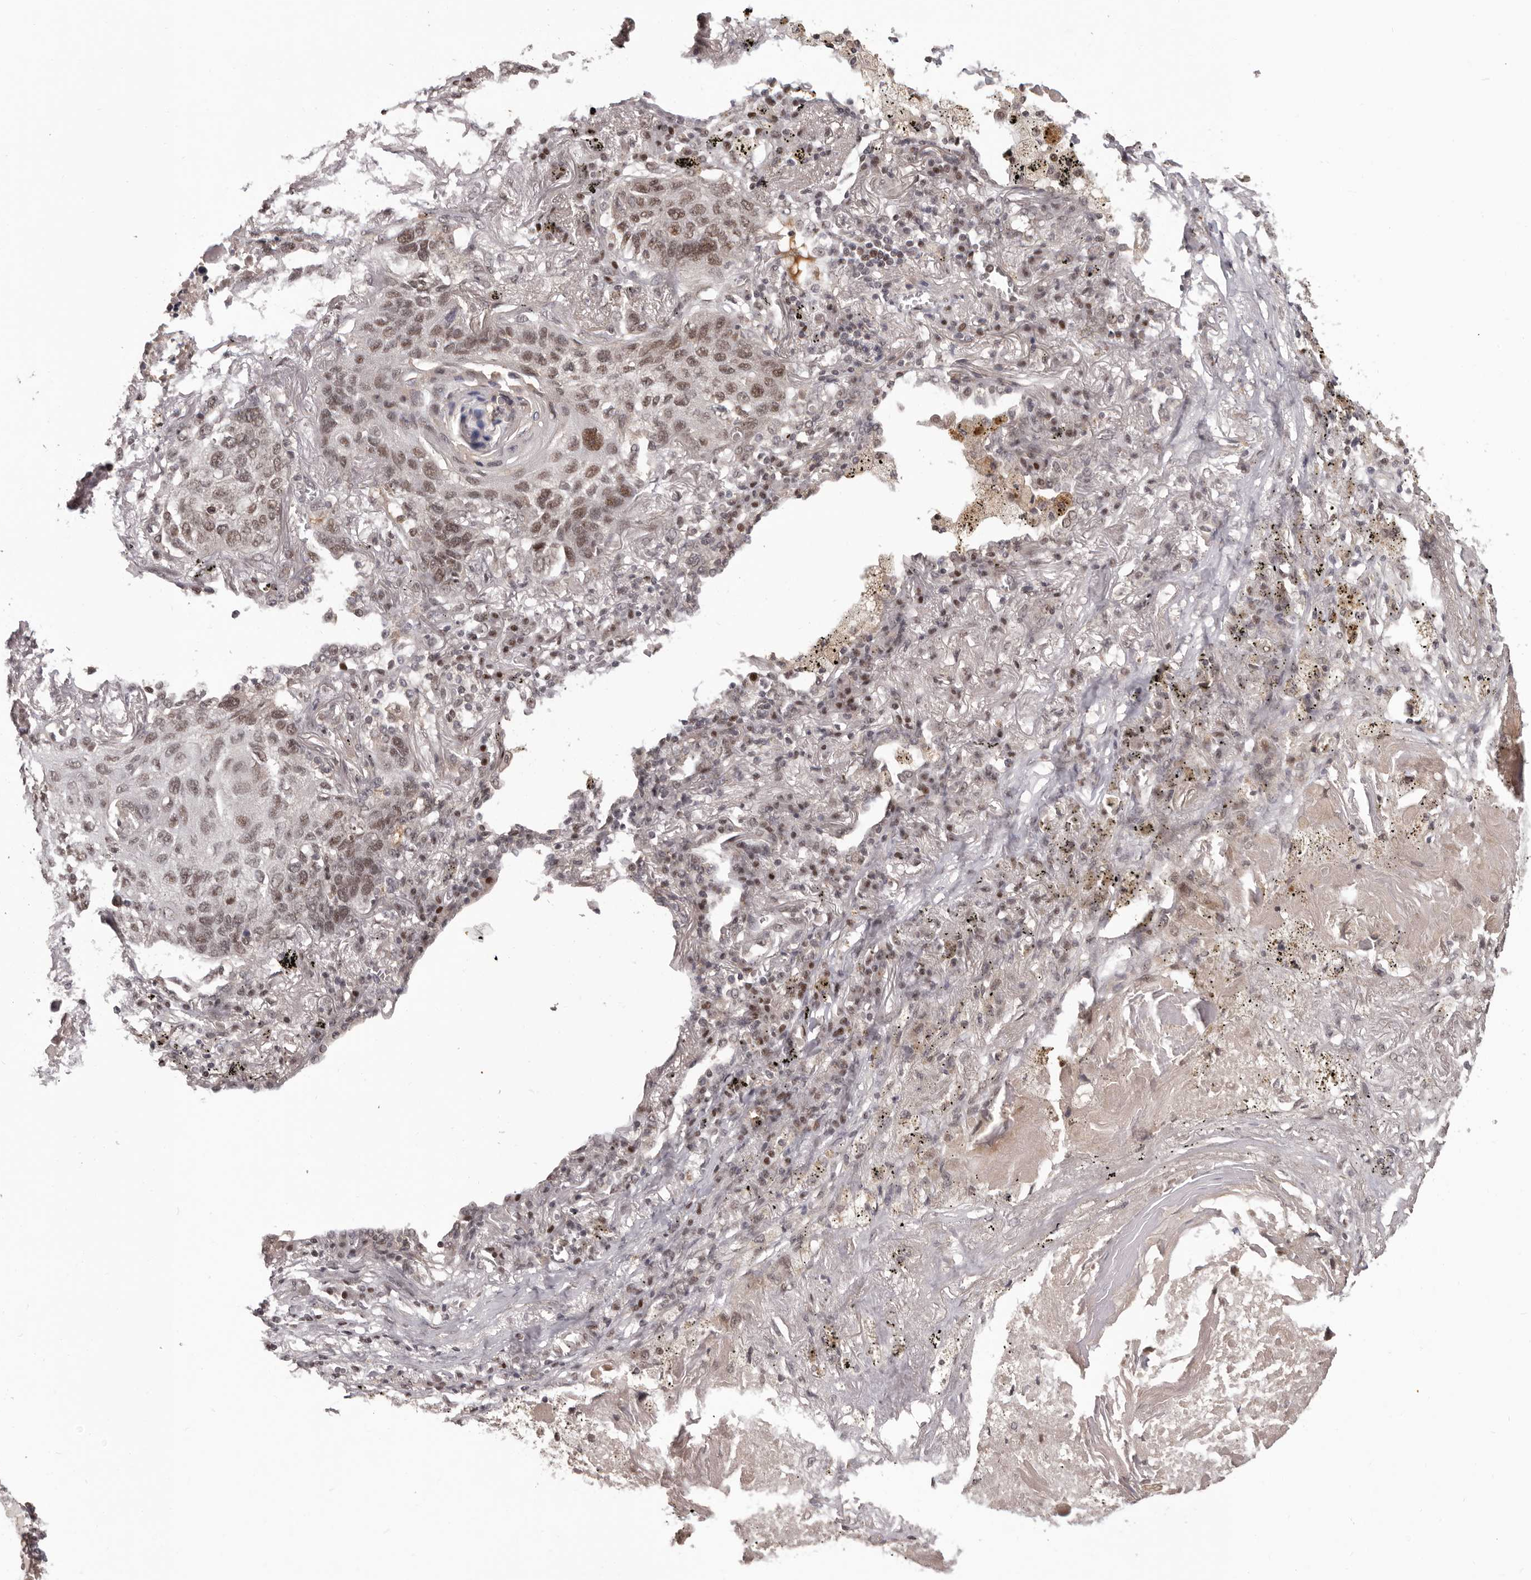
{"staining": {"intensity": "moderate", "quantity": ">75%", "location": "nuclear"}, "tissue": "lung cancer", "cell_type": "Tumor cells", "image_type": "cancer", "snomed": [{"axis": "morphology", "description": "Squamous cell carcinoma, NOS"}, {"axis": "topography", "description": "Lung"}], "caption": "Squamous cell carcinoma (lung) stained with a brown dye shows moderate nuclear positive expression in approximately >75% of tumor cells.", "gene": "TBX5", "patient": {"sex": "female", "age": 63}}